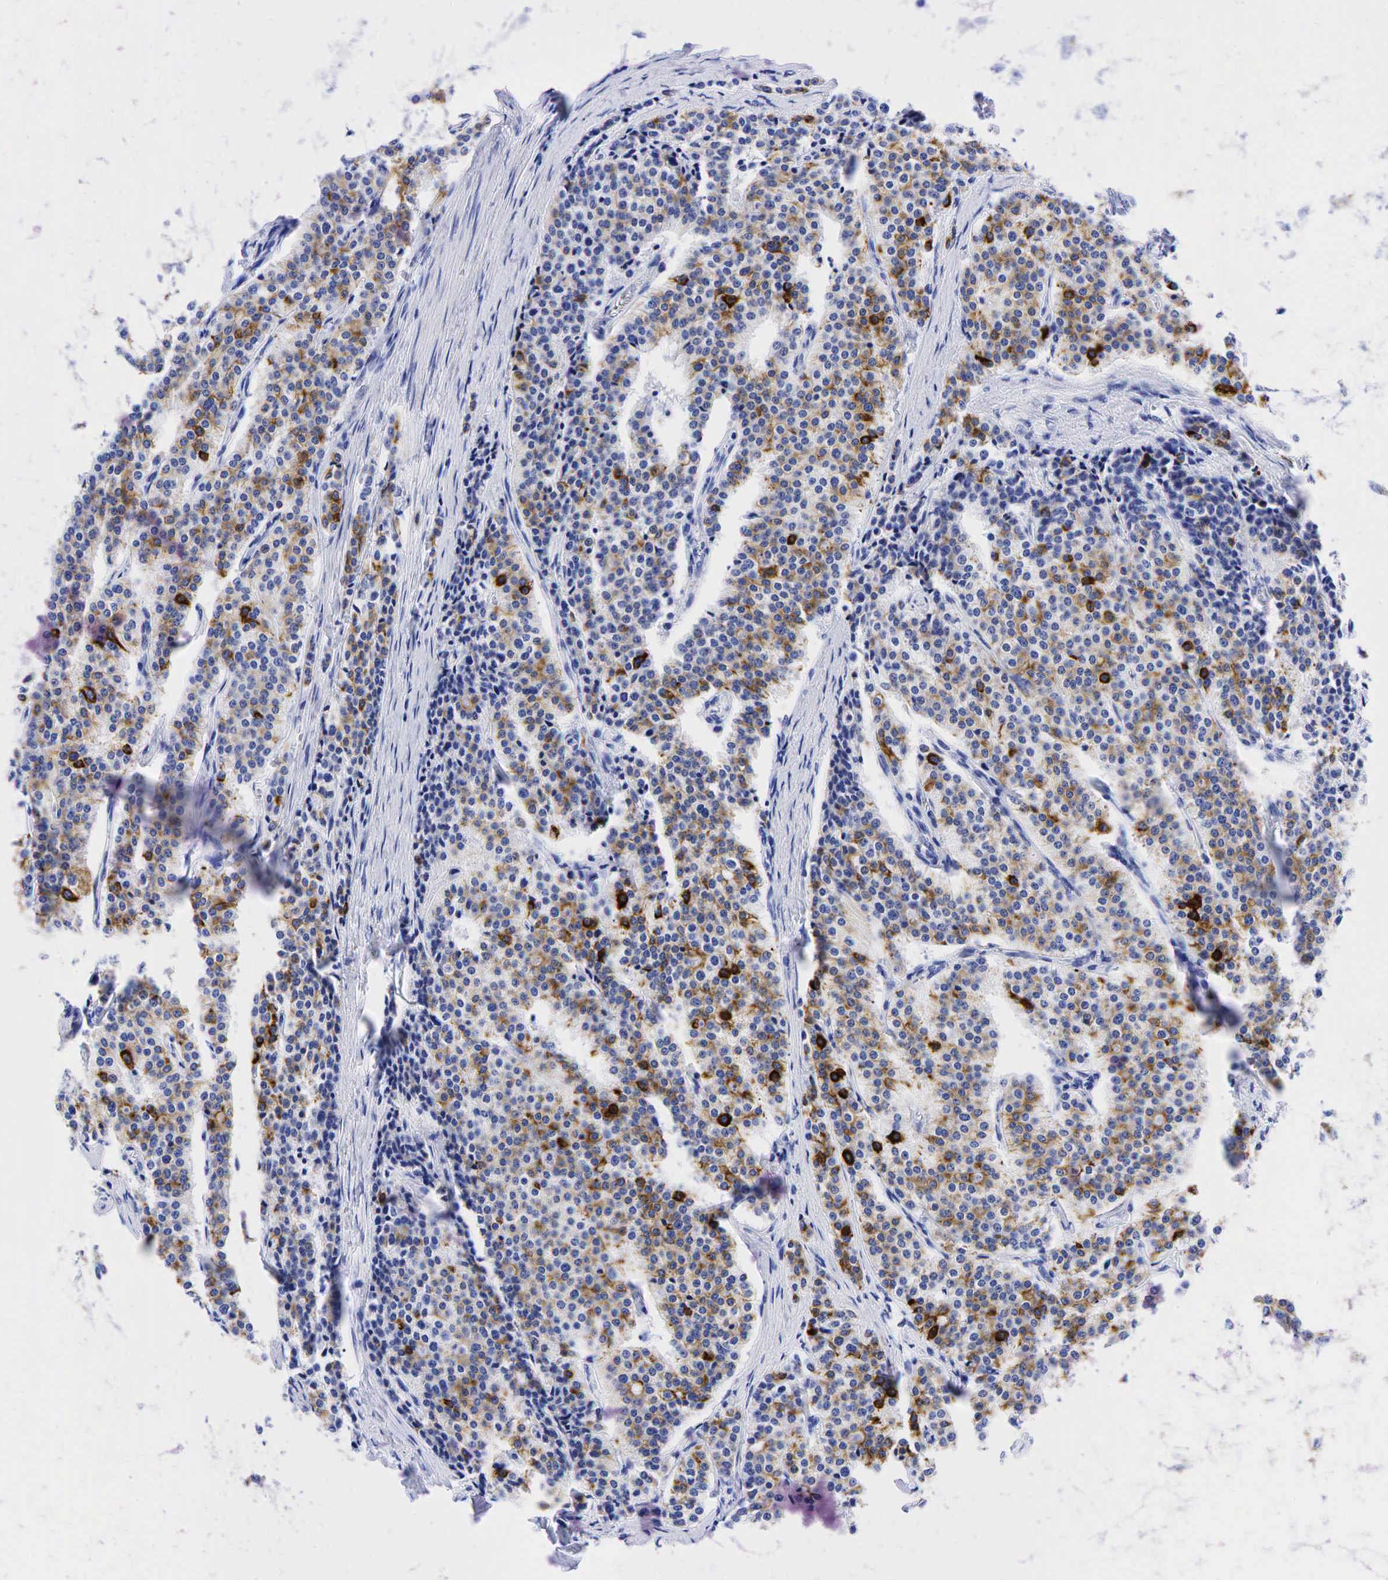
{"staining": {"intensity": "strong", "quantity": ">75%", "location": "cytoplasmic/membranous"}, "tissue": "carcinoid", "cell_type": "Tumor cells", "image_type": "cancer", "snomed": [{"axis": "morphology", "description": "Carcinoid, malignant, NOS"}, {"axis": "topography", "description": "Small intestine"}], "caption": "The histopathology image demonstrates immunohistochemical staining of carcinoid (malignant). There is strong cytoplasmic/membranous staining is appreciated in approximately >75% of tumor cells.", "gene": "KRT19", "patient": {"sex": "male", "age": 63}}